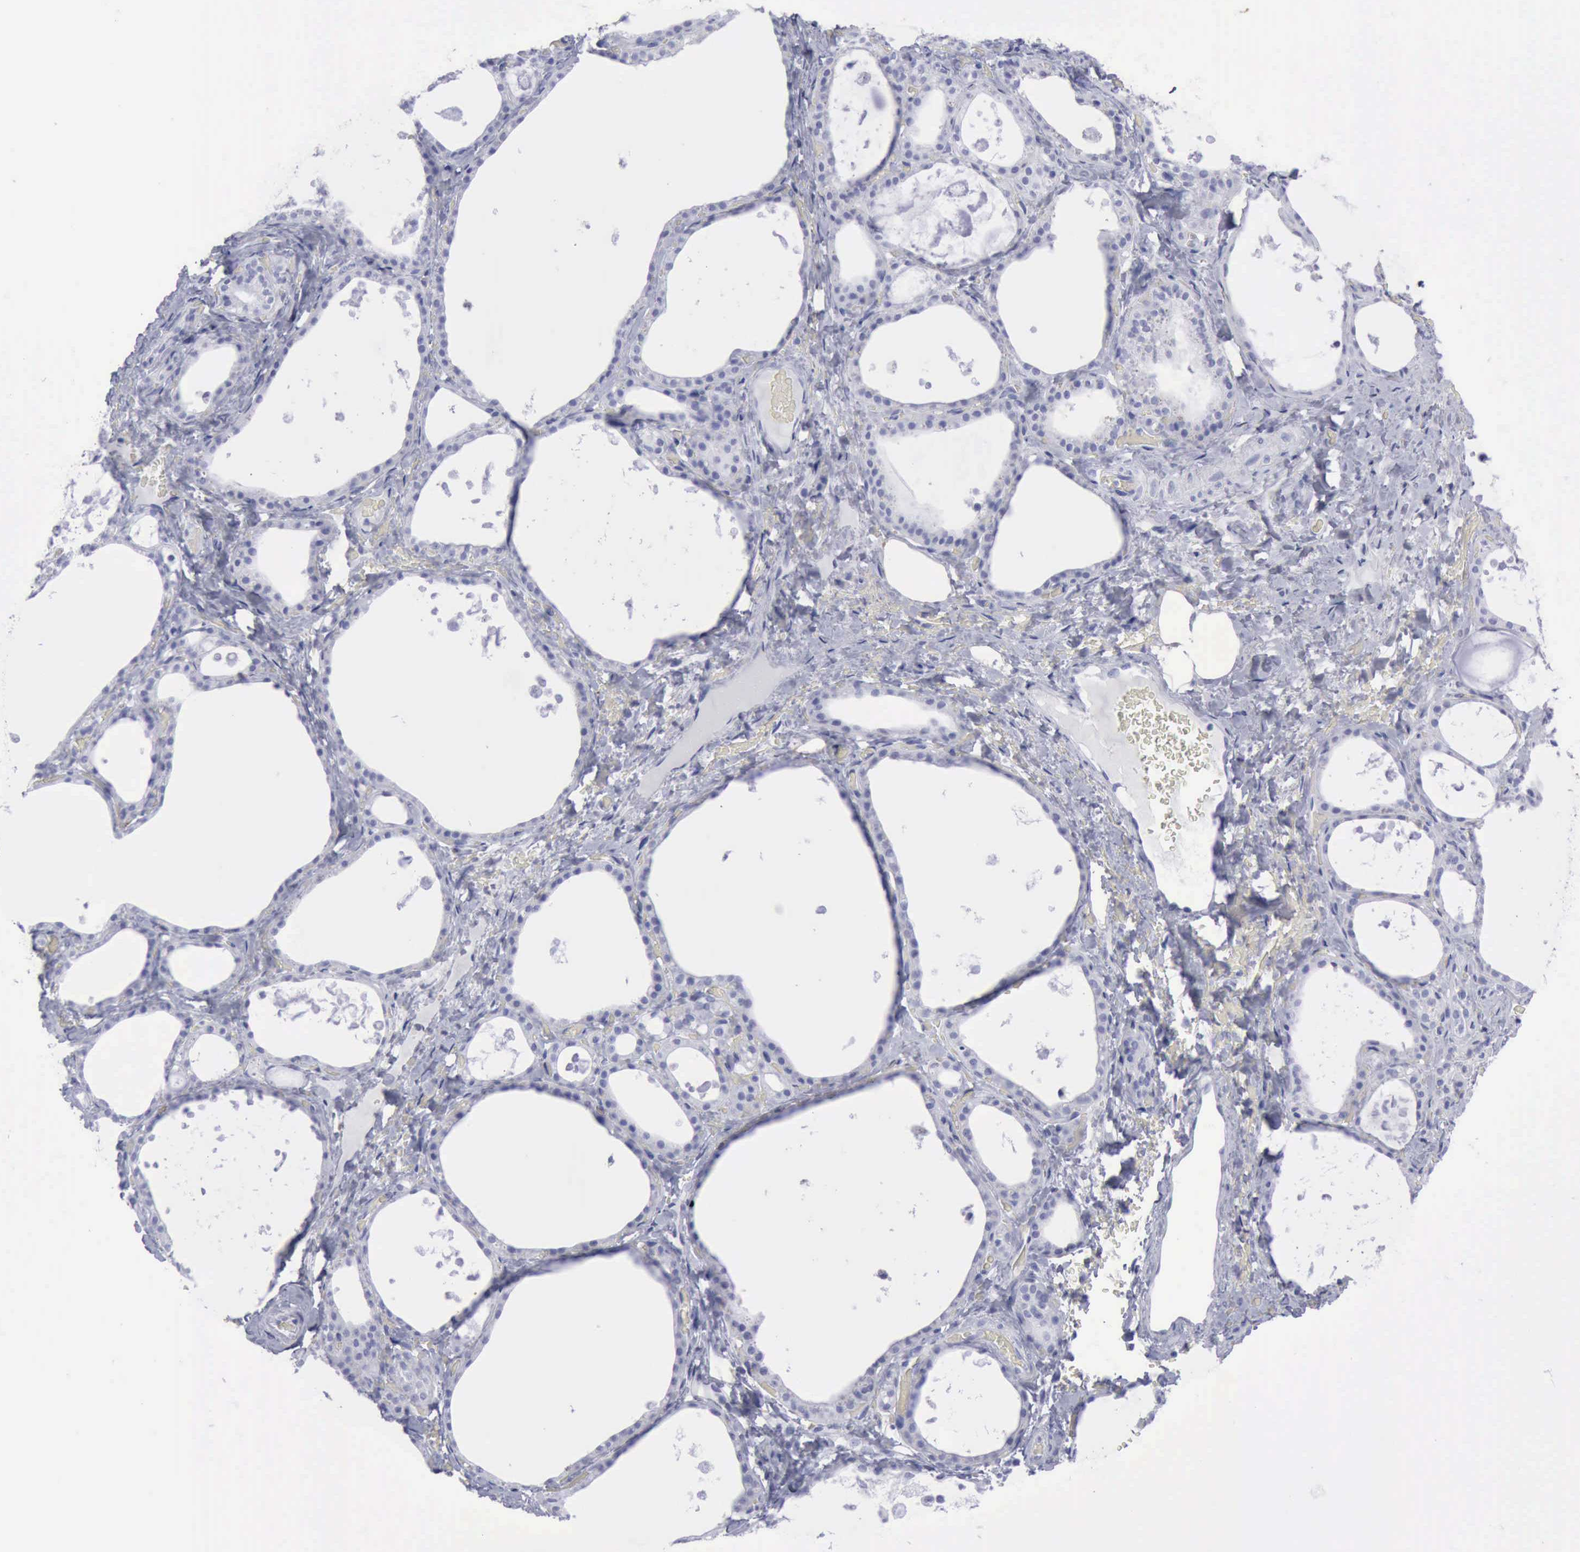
{"staining": {"intensity": "negative", "quantity": "none", "location": "none"}, "tissue": "thyroid gland", "cell_type": "Glandular cells", "image_type": "normal", "snomed": [{"axis": "morphology", "description": "Normal tissue, NOS"}, {"axis": "topography", "description": "Thyroid gland"}], "caption": "Image shows no significant protein positivity in glandular cells of benign thyroid gland. (Stains: DAB (3,3'-diaminobenzidine) immunohistochemistry with hematoxylin counter stain, Microscopy: brightfield microscopy at high magnification).", "gene": "KRT13", "patient": {"sex": "male", "age": 61}}